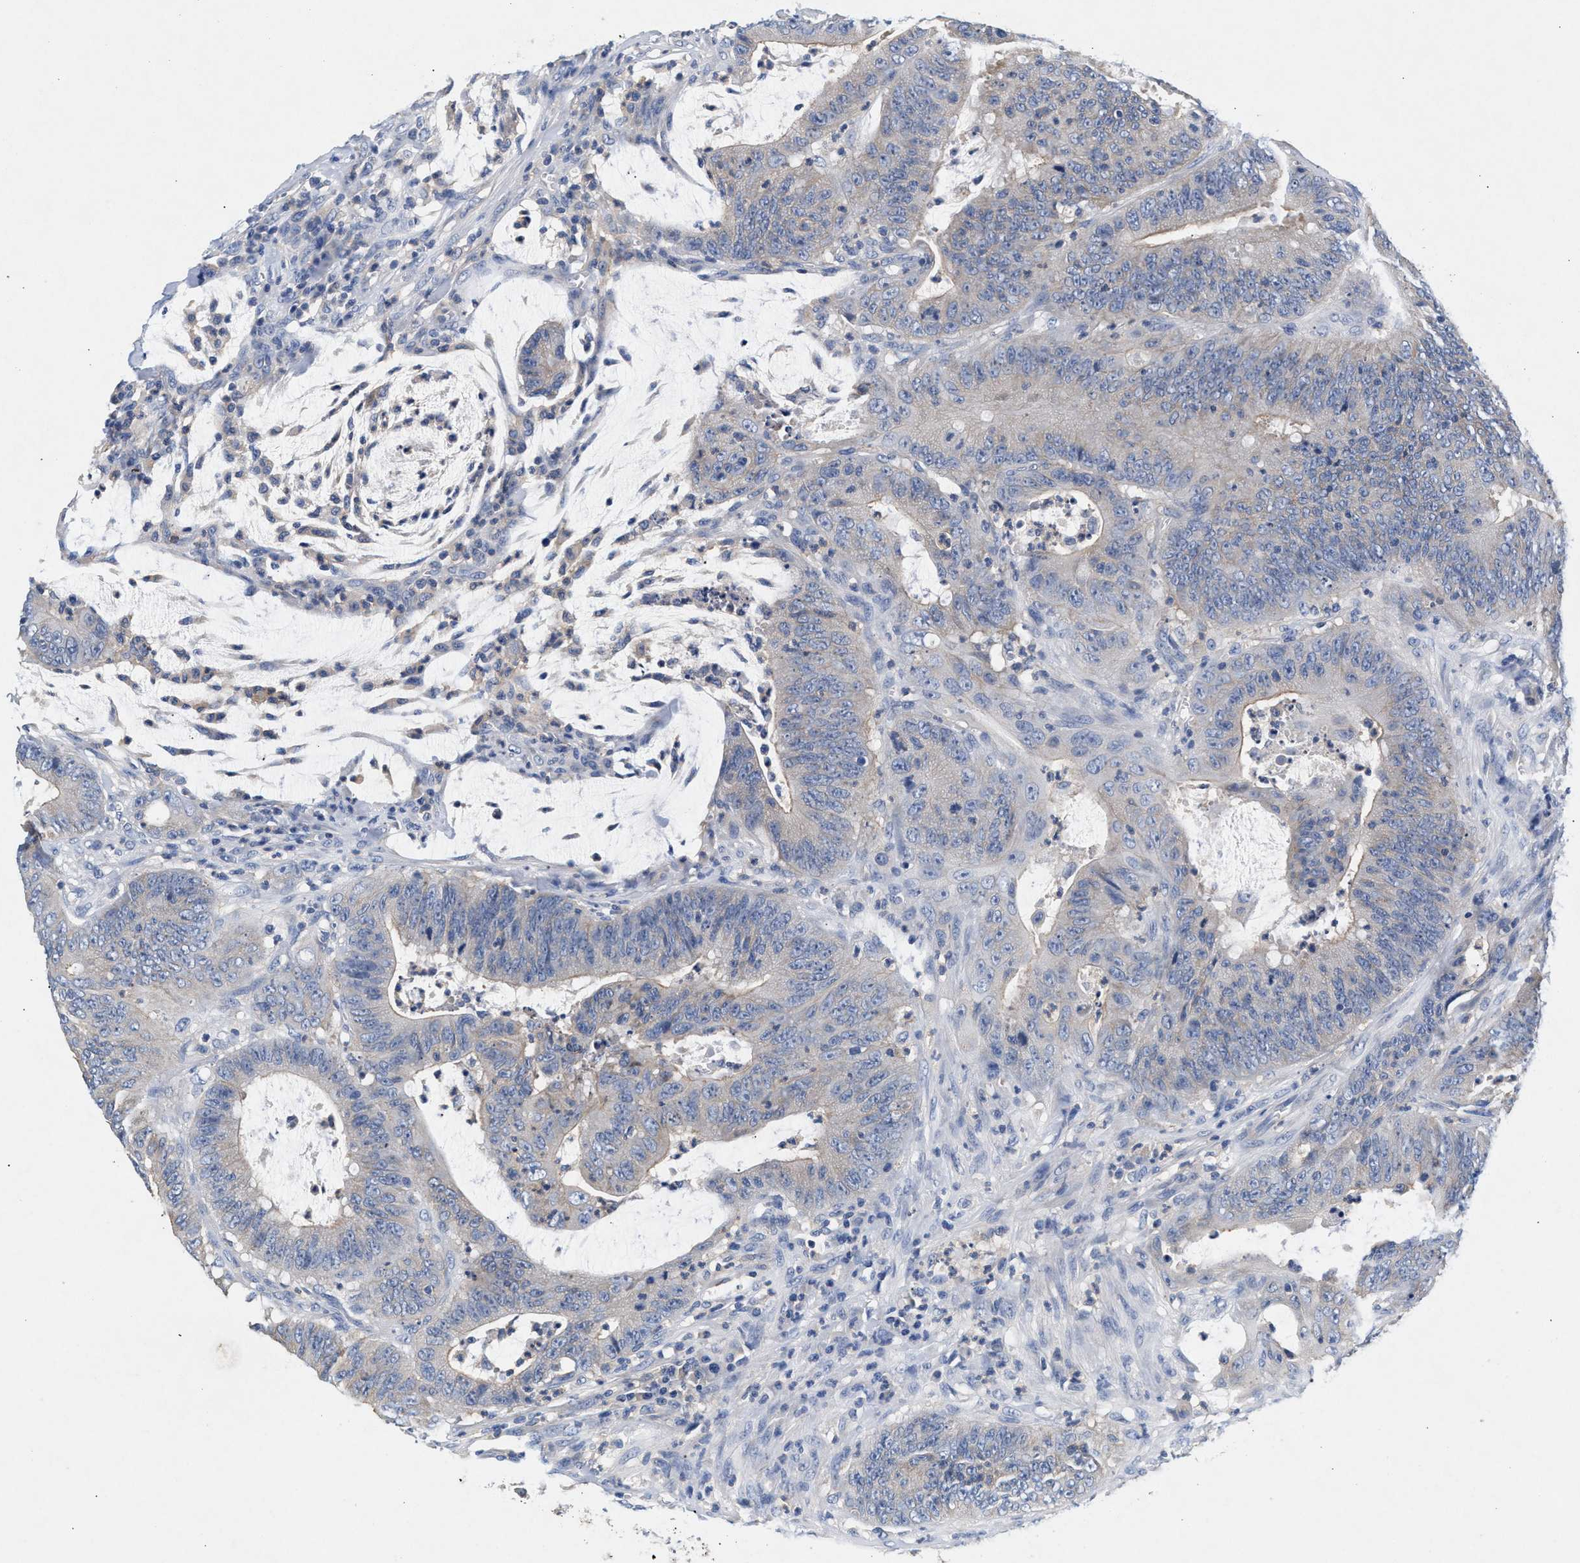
{"staining": {"intensity": "weak", "quantity": "<25%", "location": "cytoplasmic/membranous"}, "tissue": "colorectal cancer", "cell_type": "Tumor cells", "image_type": "cancer", "snomed": [{"axis": "morphology", "description": "Adenocarcinoma, NOS"}, {"axis": "topography", "description": "Colon"}], "caption": "IHC histopathology image of neoplastic tissue: colorectal cancer stained with DAB shows no significant protein expression in tumor cells. The staining is performed using DAB (3,3'-diaminobenzidine) brown chromogen with nuclei counter-stained in using hematoxylin.", "gene": "GNAI3", "patient": {"sex": "male", "age": 45}}